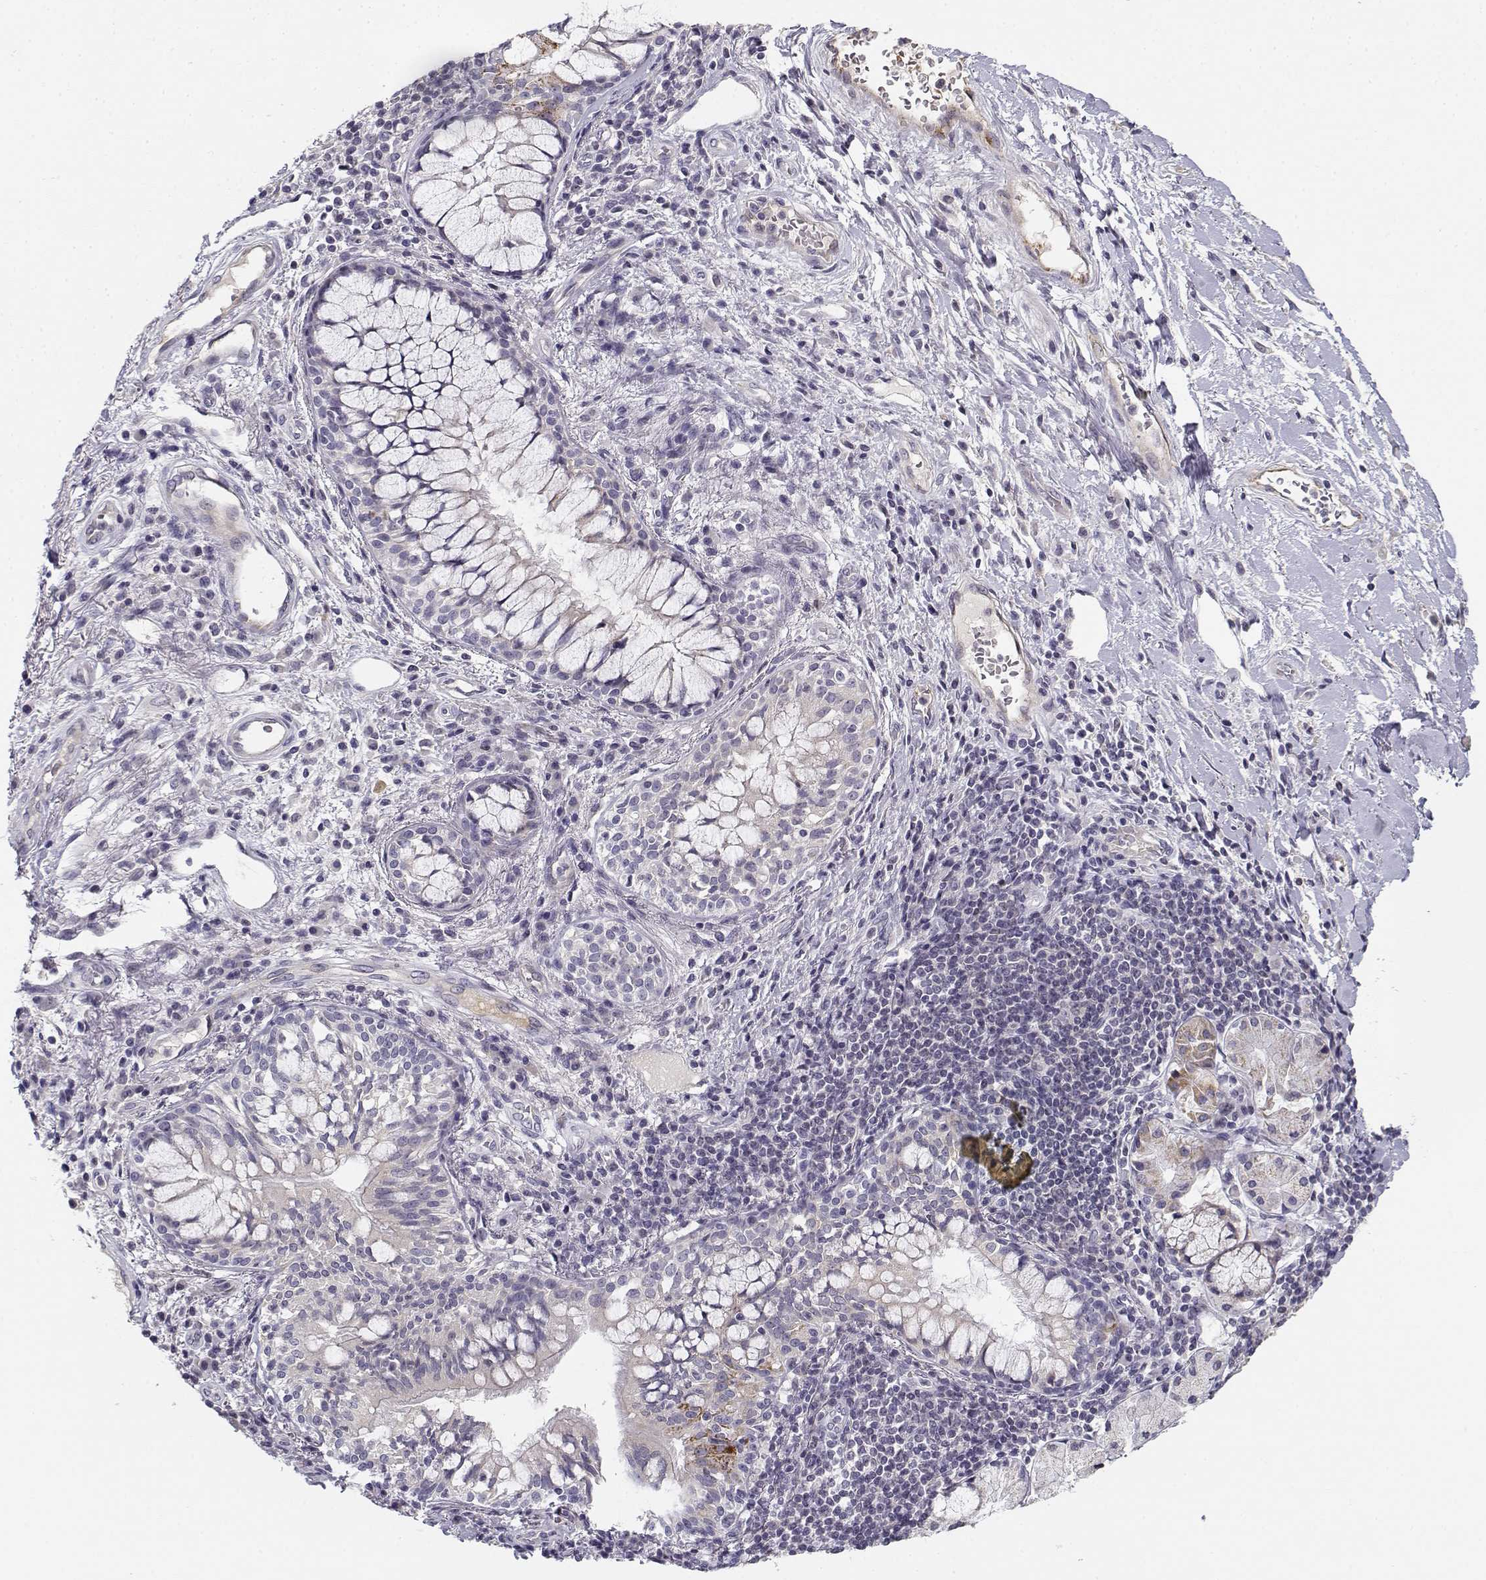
{"staining": {"intensity": "negative", "quantity": "none", "location": "none"}, "tissue": "lung cancer", "cell_type": "Tumor cells", "image_type": "cancer", "snomed": [{"axis": "morphology", "description": "Normal tissue, NOS"}, {"axis": "morphology", "description": "Squamous cell carcinoma, NOS"}, {"axis": "topography", "description": "Bronchus"}, {"axis": "topography", "description": "Lung"}], "caption": "The immunohistochemistry photomicrograph has no significant positivity in tumor cells of squamous cell carcinoma (lung) tissue.", "gene": "DDX25", "patient": {"sex": "male", "age": 64}}